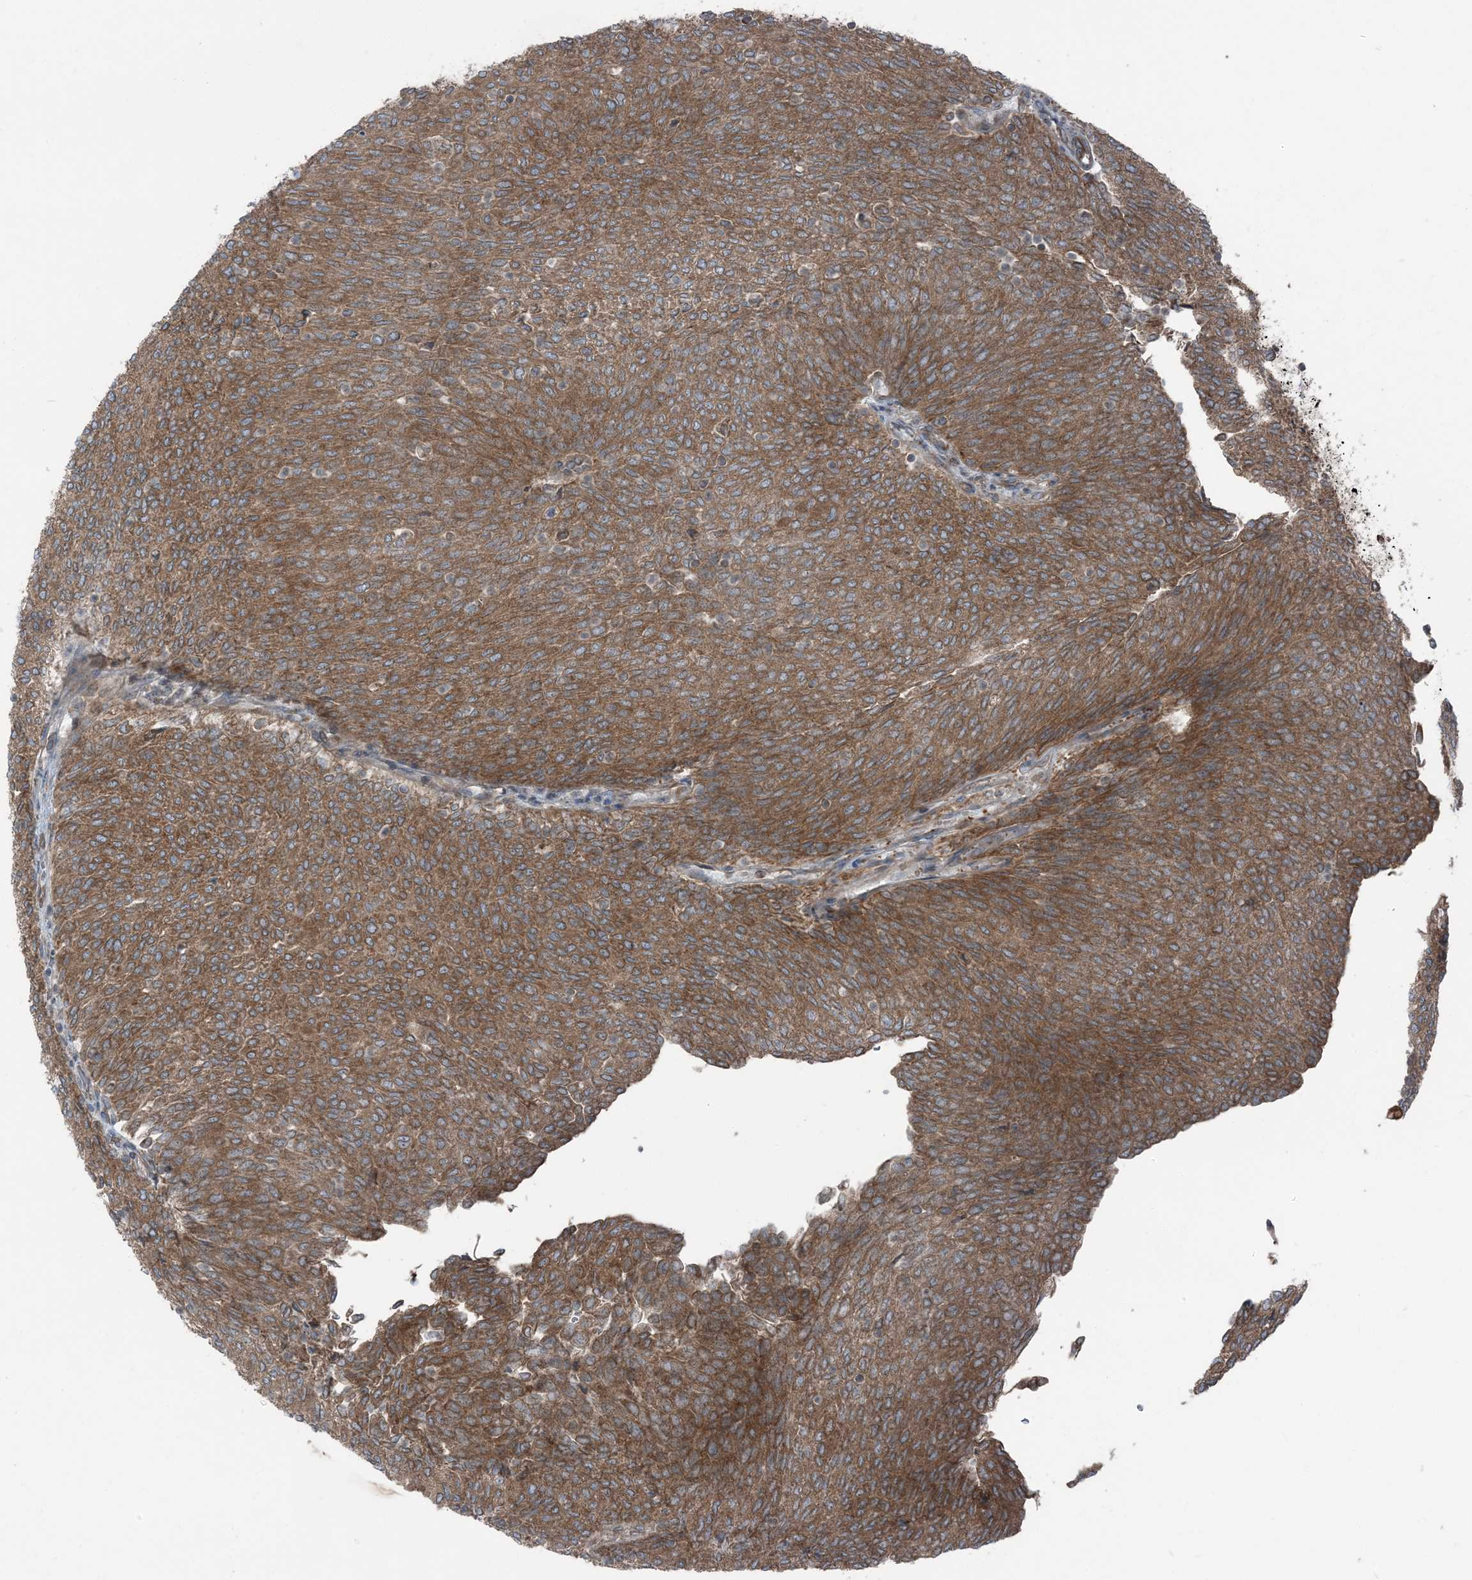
{"staining": {"intensity": "moderate", "quantity": ">75%", "location": "cytoplasmic/membranous"}, "tissue": "urothelial cancer", "cell_type": "Tumor cells", "image_type": "cancer", "snomed": [{"axis": "morphology", "description": "Urothelial carcinoma, Low grade"}, {"axis": "topography", "description": "Urinary bladder"}], "caption": "Urothelial carcinoma (low-grade) stained for a protein demonstrates moderate cytoplasmic/membranous positivity in tumor cells.", "gene": "RAB3GAP1", "patient": {"sex": "female", "age": 79}}